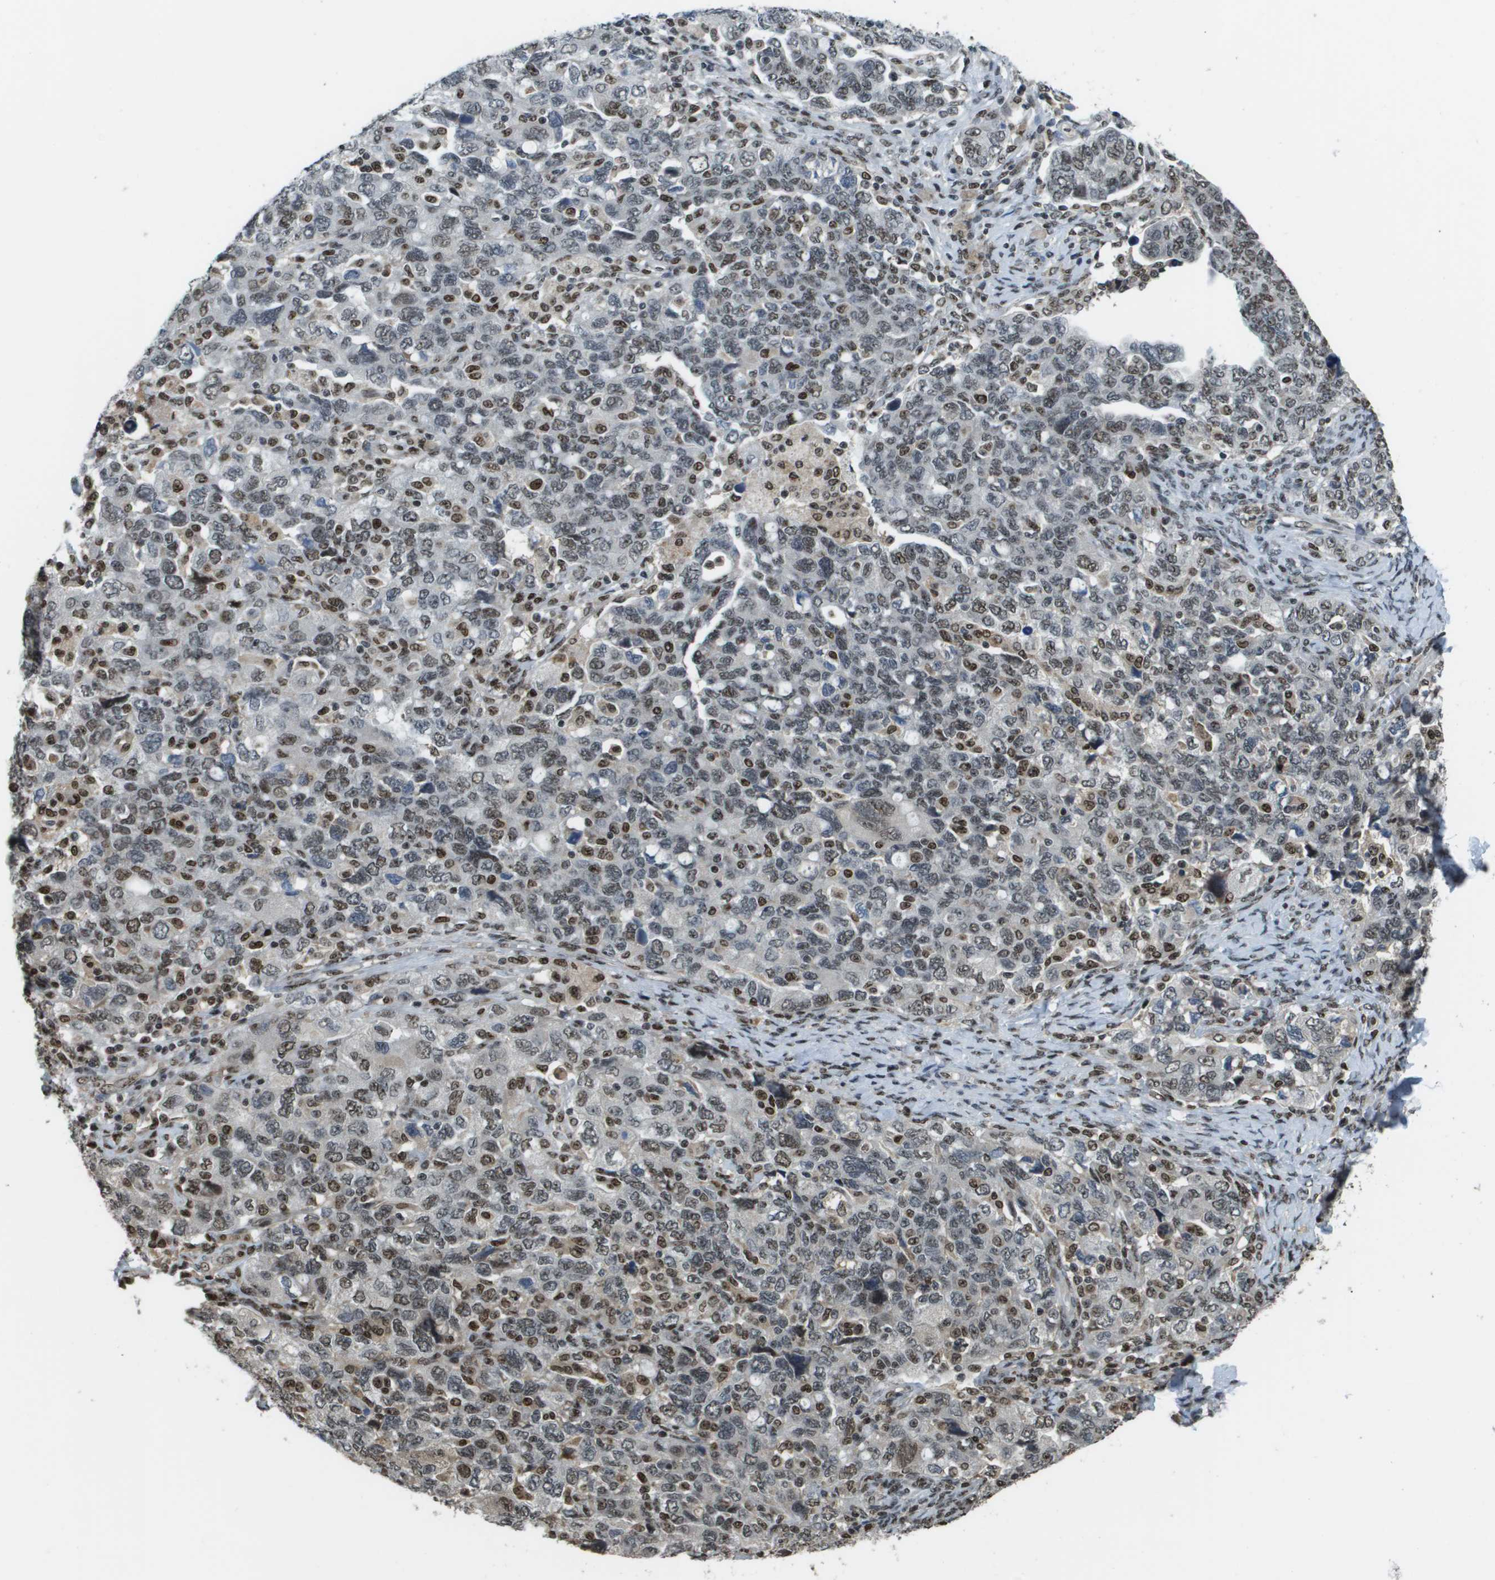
{"staining": {"intensity": "weak", "quantity": "25%-75%", "location": "nuclear"}, "tissue": "ovarian cancer", "cell_type": "Tumor cells", "image_type": "cancer", "snomed": [{"axis": "morphology", "description": "Carcinoma, NOS"}, {"axis": "morphology", "description": "Cystadenocarcinoma, serous, NOS"}, {"axis": "topography", "description": "Ovary"}], "caption": "A photomicrograph of human ovarian carcinoma stained for a protein demonstrates weak nuclear brown staining in tumor cells.", "gene": "SP100", "patient": {"sex": "female", "age": 69}}